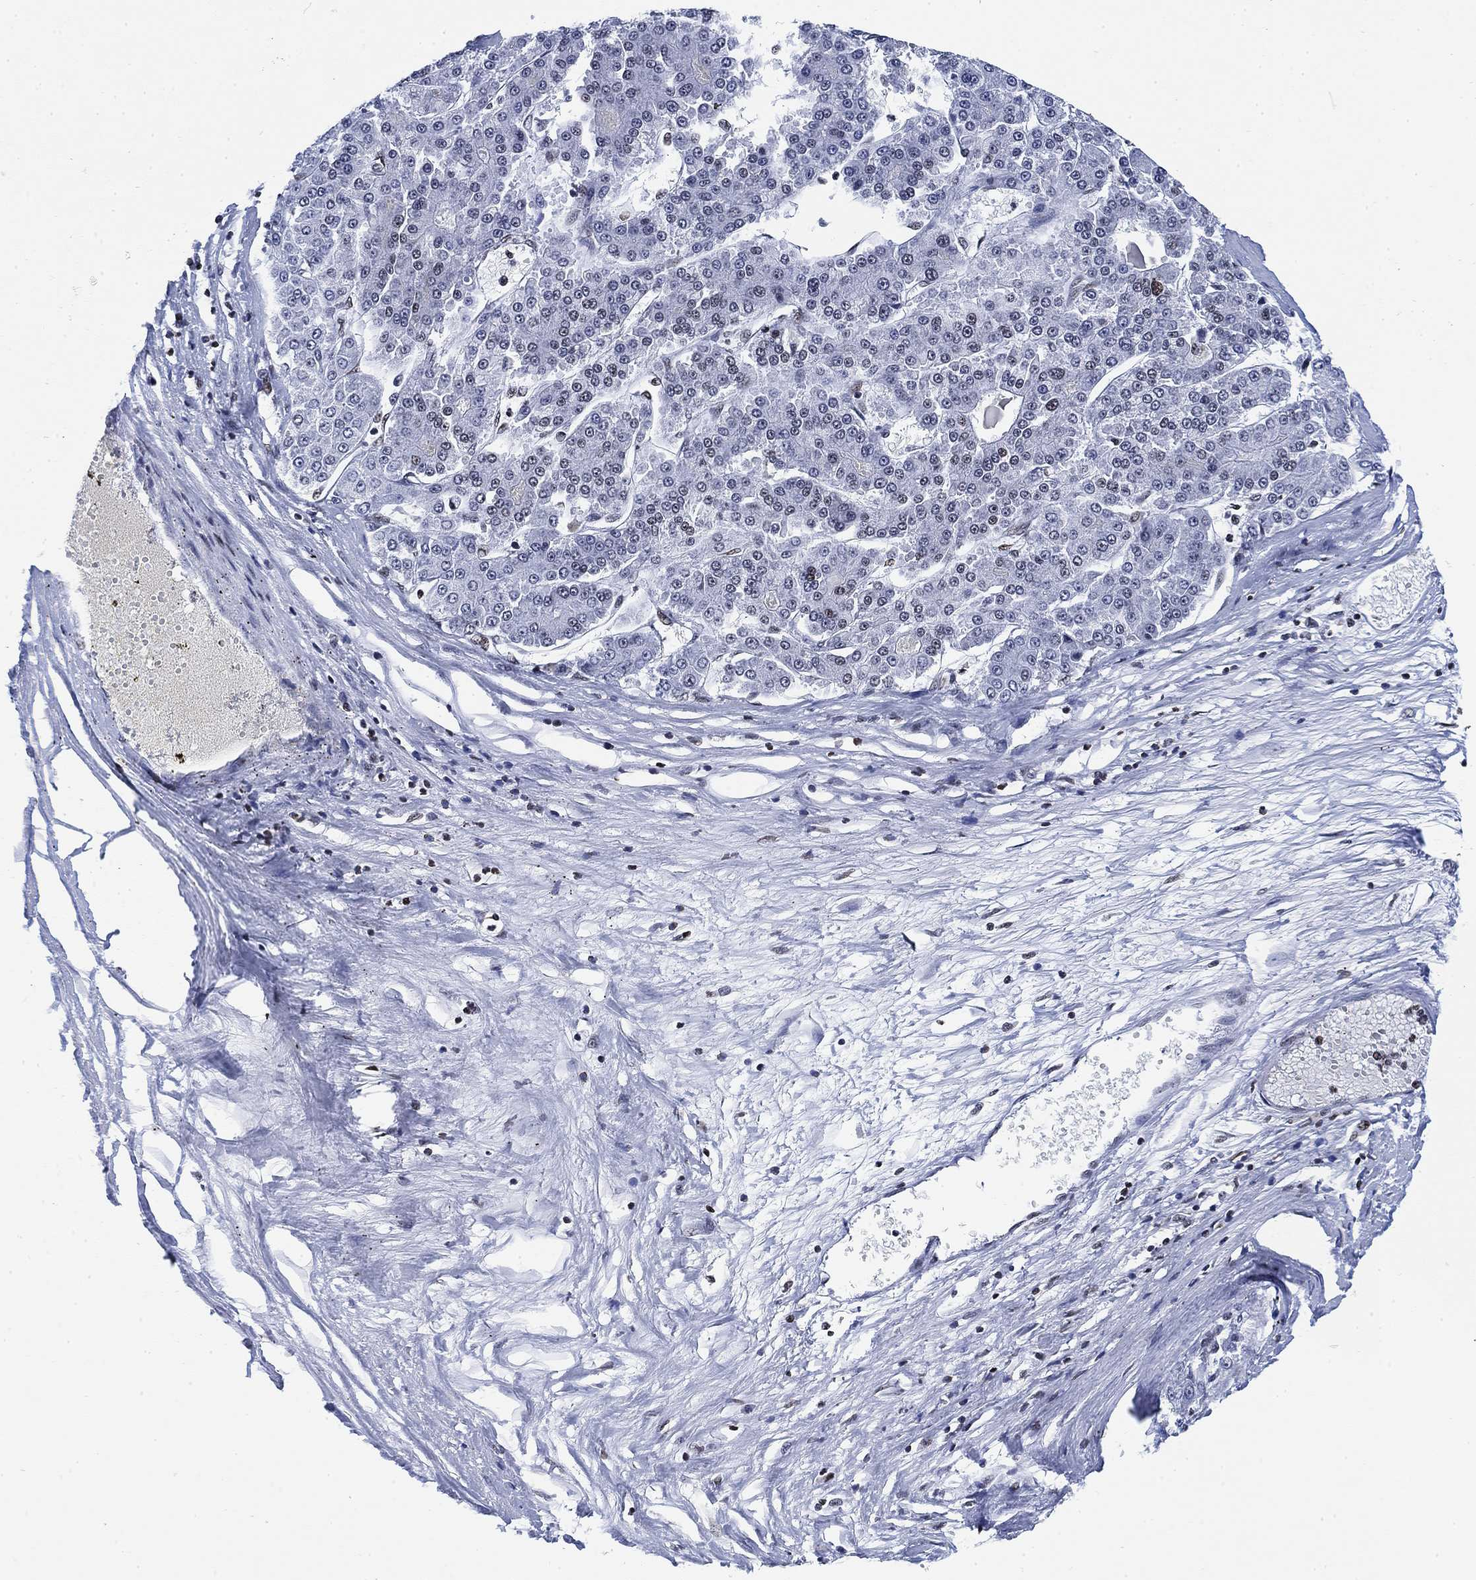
{"staining": {"intensity": "negative", "quantity": "none", "location": "none"}, "tissue": "liver cancer", "cell_type": "Tumor cells", "image_type": "cancer", "snomed": [{"axis": "morphology", "description": "Carcinoma, Hepatocellular, NOS"}, {"axis": "topography", "description": "Liver"}], "caption": "A high-resolution photomicrograph shows immunohistochemistry (IHC) staining of hepatocellular carcinoma (liver), which displays no significant staining in tumor cells.", "gene": "H1-10", "patient": {"sex": "male", "age": 70}}